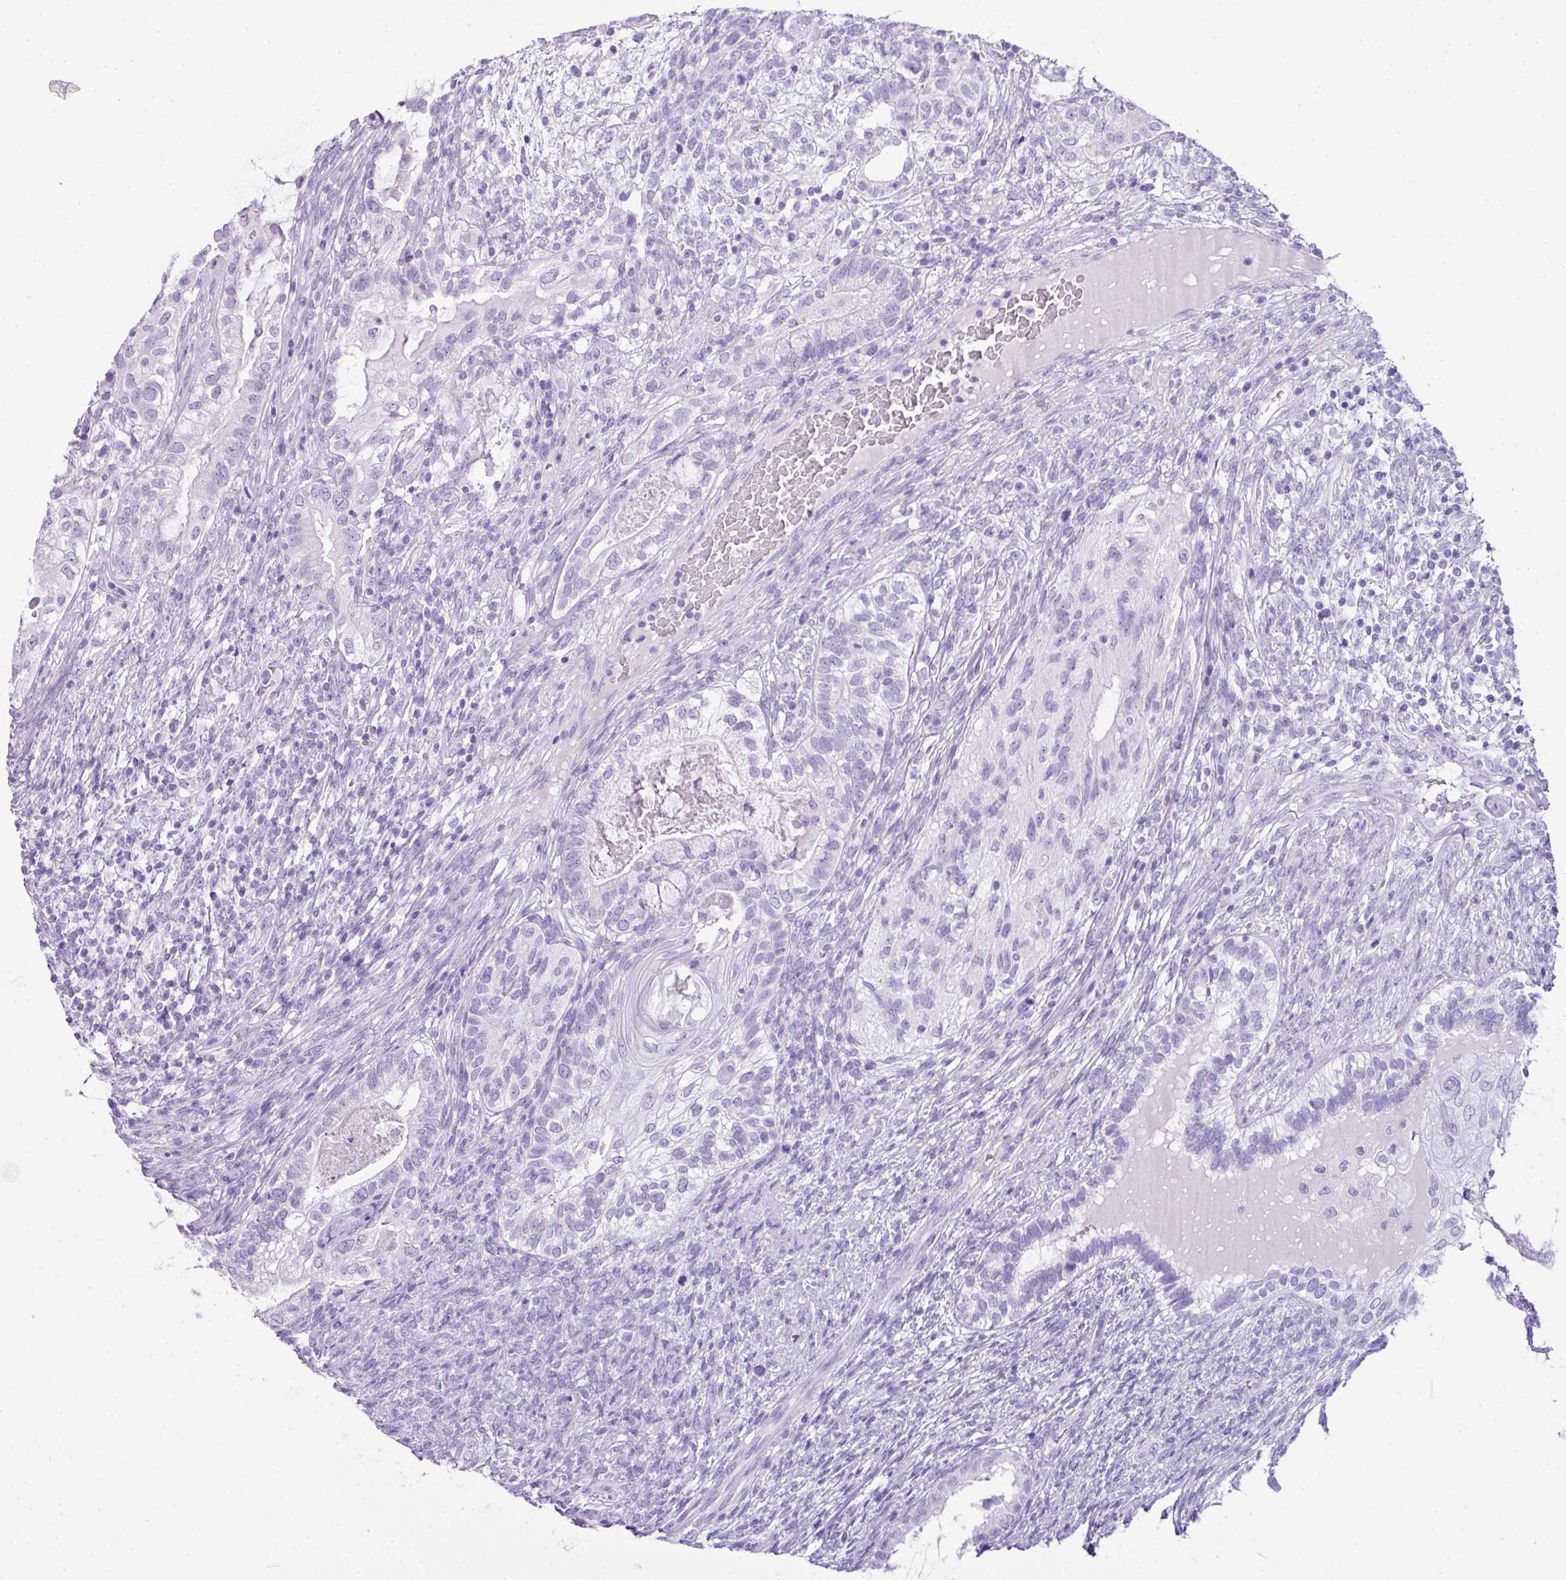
{"staining": {"intensity": "negative", "quantity": "none", "location": "none"}, "tissue": "testis cancer", "cell_type": "Tumor cells", "image_type": "cancer", "snomed": [{"axis": "morphology", "description": "Seminoma, NOS"}, {"axis": "morphology", "description": "Carcinoma, Embryonal, NOS"}, {"axis": "topography", "description": "Testis"}], "caption": "Immunohistochemistry histopathology image of neoplastic tissue: testis cancer (seminoma) stained with DAB (3,3'-diaminobenzidine) reveals no significant protein positivity in tumor cells.", "gene": "TNP1", "patient": {"sex": "male", "age": 41}}